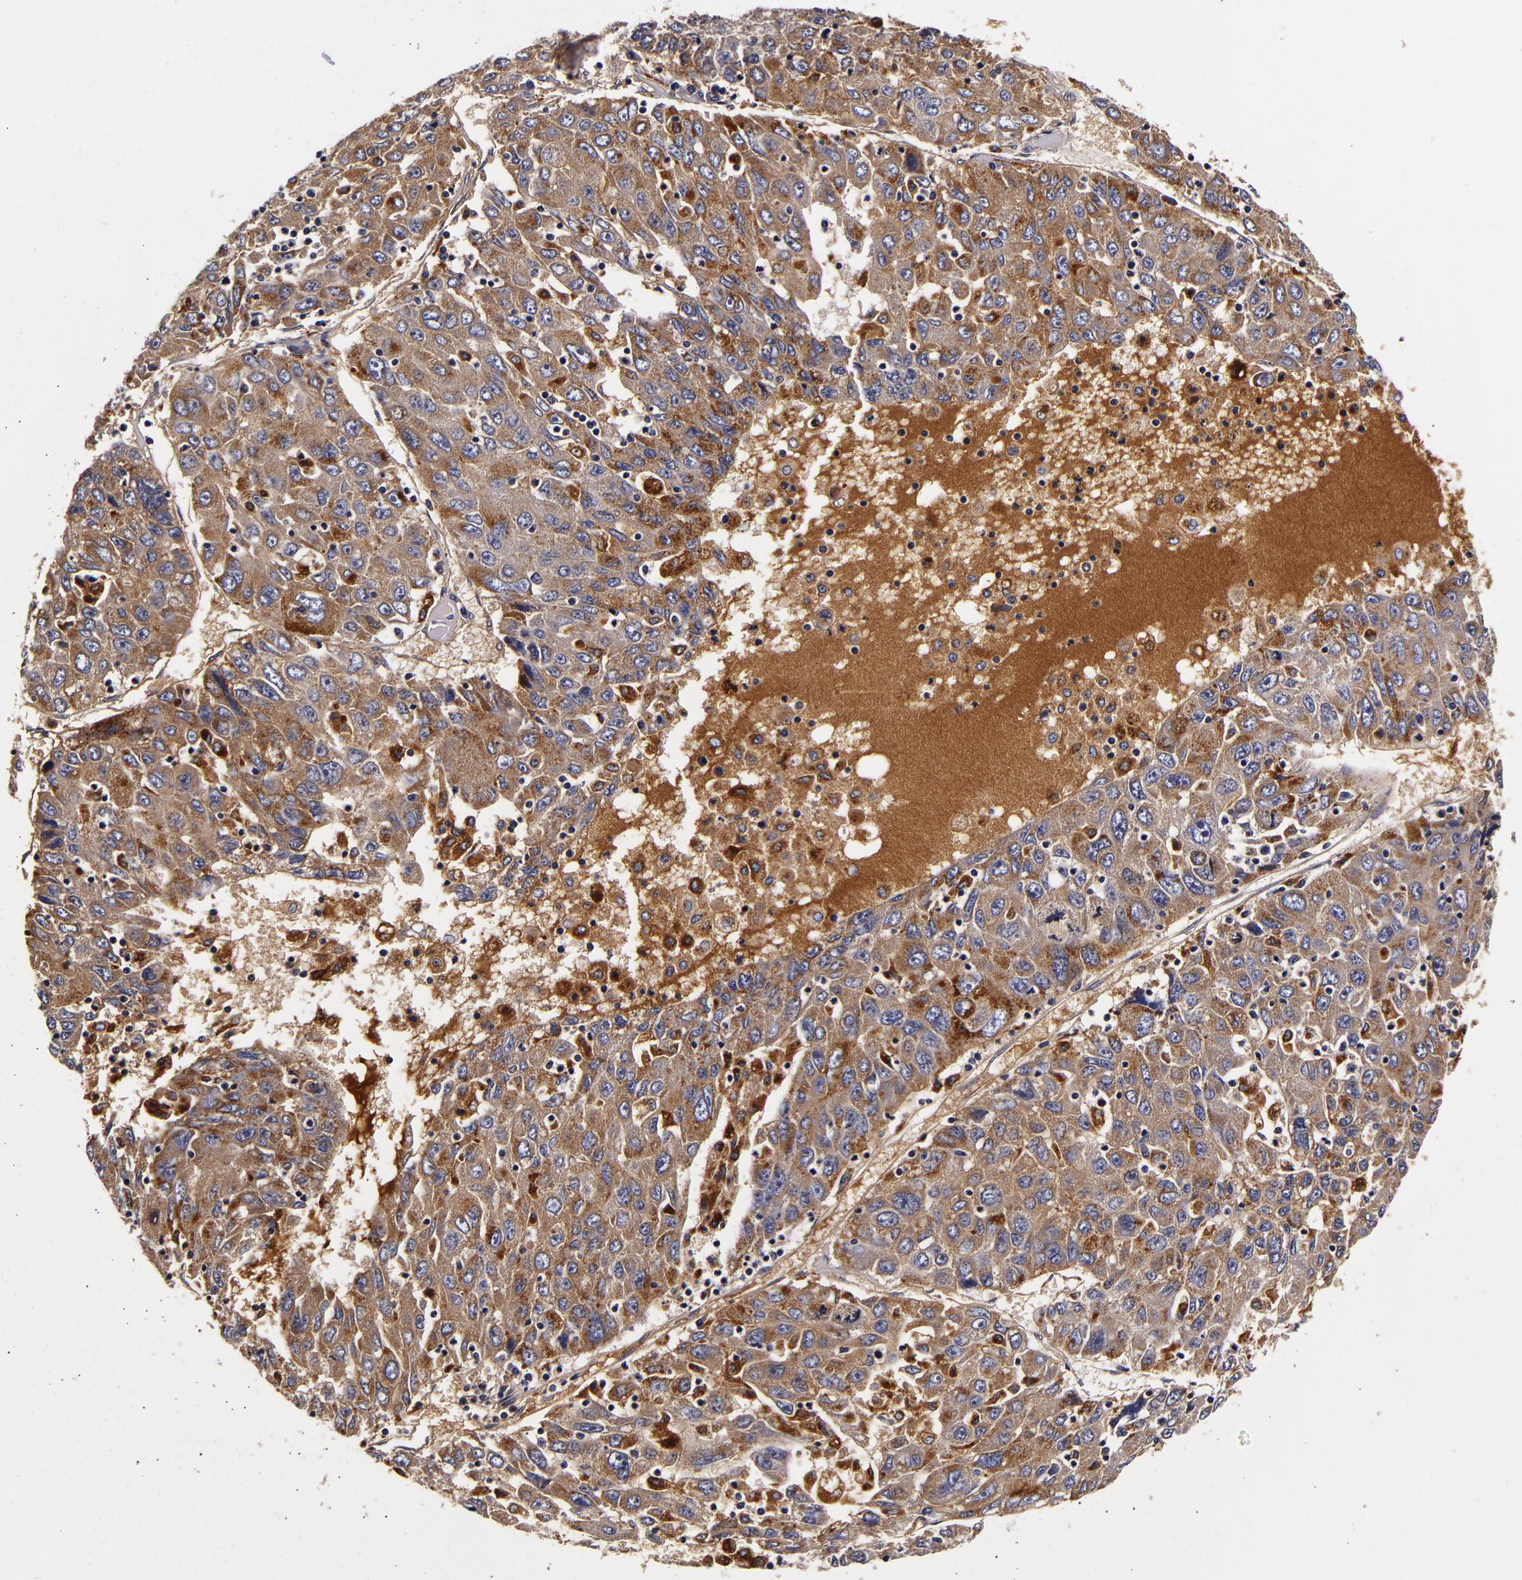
{"staining": {"intensity": "moderate", "quantity": ">75%", "location": "cytoplasmic/membranous"}, "tissue": "liver cancer", "cell_type": "Tumor cells", "image_type": "cancer", "snomed": [{"axis": "morphology", "description": "Carcinoma, Hepatocellular, NOS"}, {"axis": "topography", "description": "Liver"}], "caption": "IHC image of human liver hepatocellular carcinoma stained for a protein (brown), which displays medium levels of moderate cytoplasmic/membranous staining in about >75% of tumor cells.", "gene": "LGALS3BP", "patient": {"sex": "male", "age": 49}}